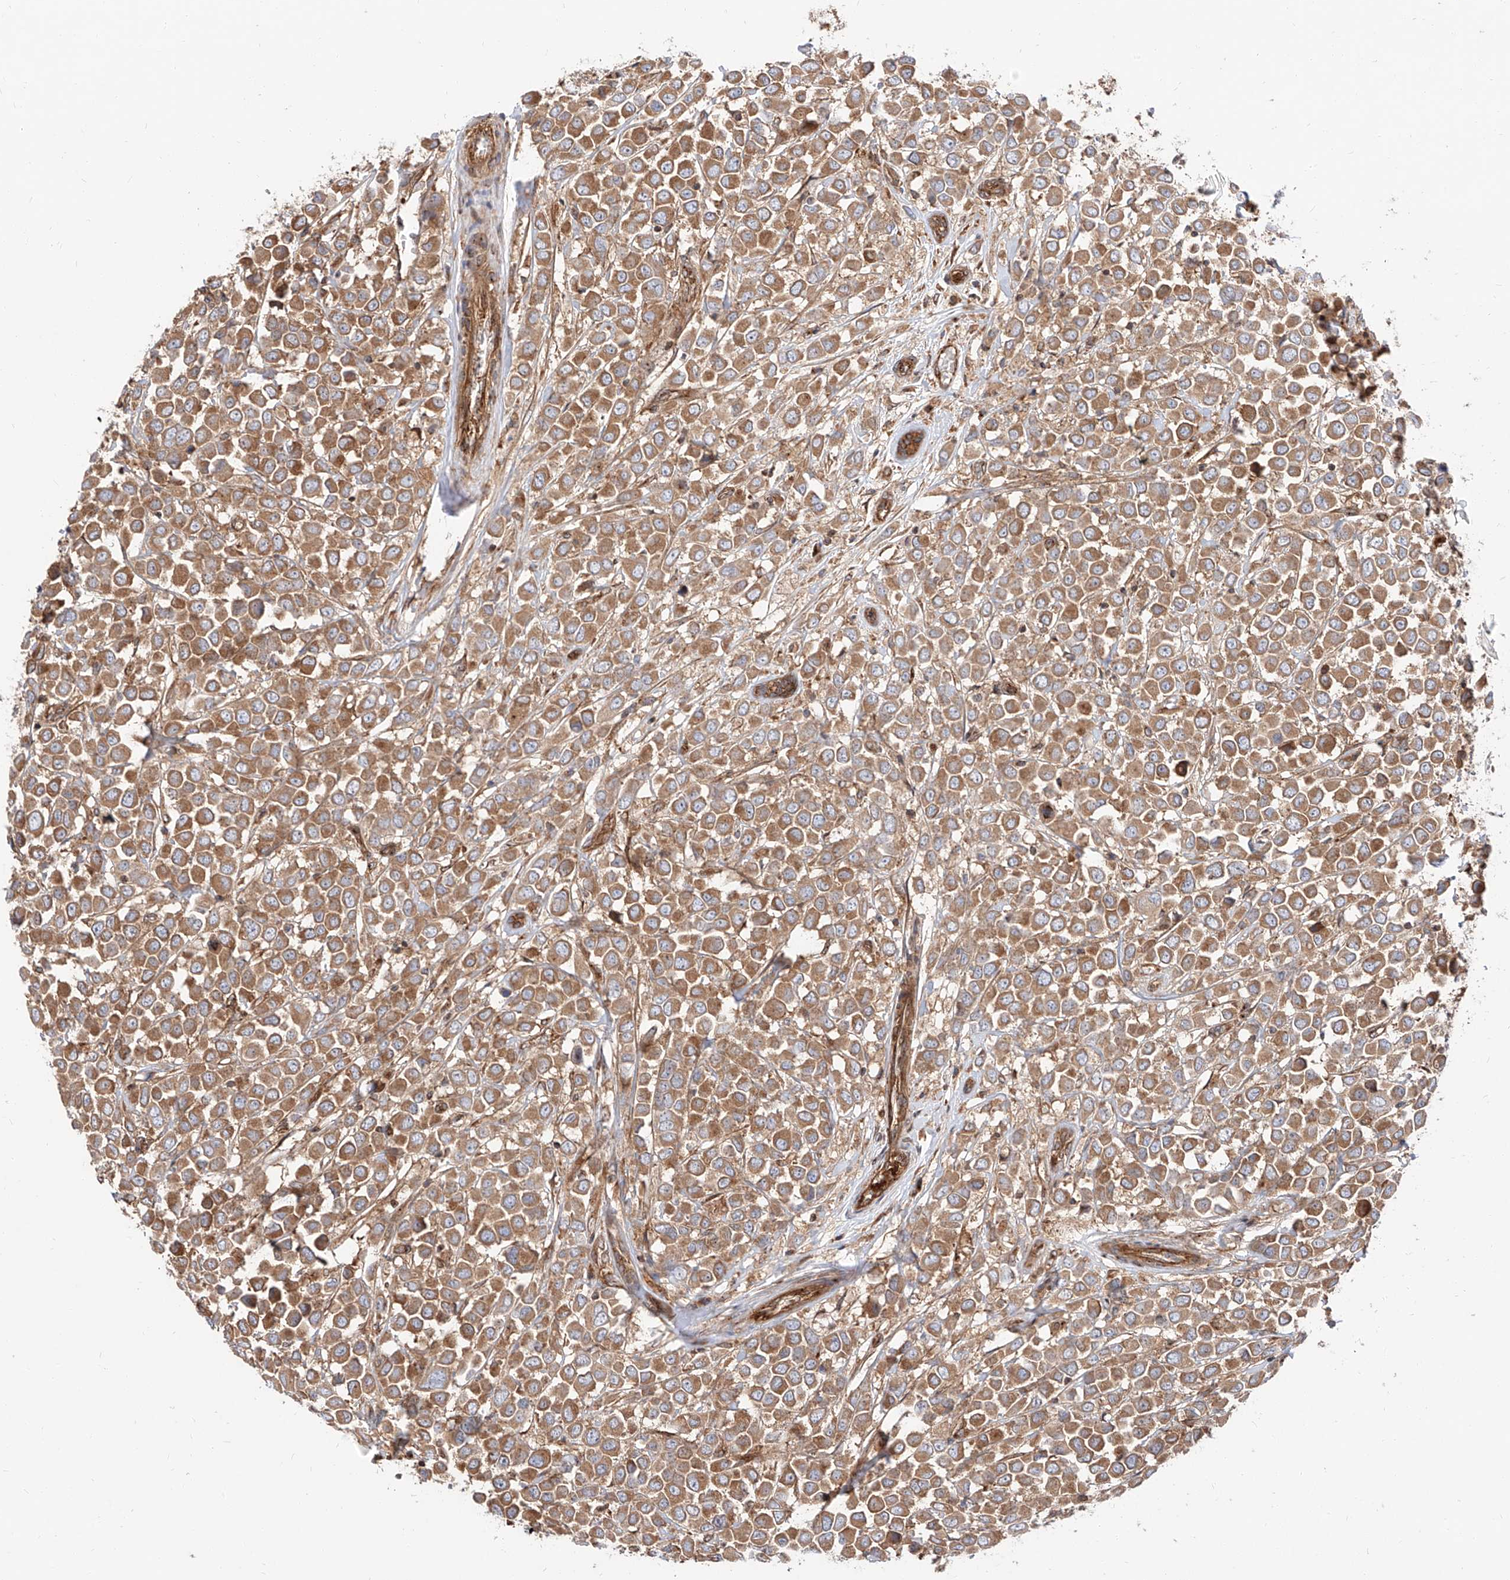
{"staining": {"intensity": "moderate", "quantity": ">75%", "location": "cytoplasmic/membranous"}, "tissue": "breast cancer", "cell_type": "Tumor cells", "image_type": "cancer", "snomed": [{"axis": "morphology", "description": "Duct carcinoma"}, {"axis": "topography", "description": "Breast"}], "caption": "The histopathology image displays immunohistochemical staining of breast intraductal carcinoma. There is moderate cytoplasmic/membranous expression is seen in about >75% of tumor cells.", "gene": "ISCA2", "patient": {"sex": "female", "age": 61}}